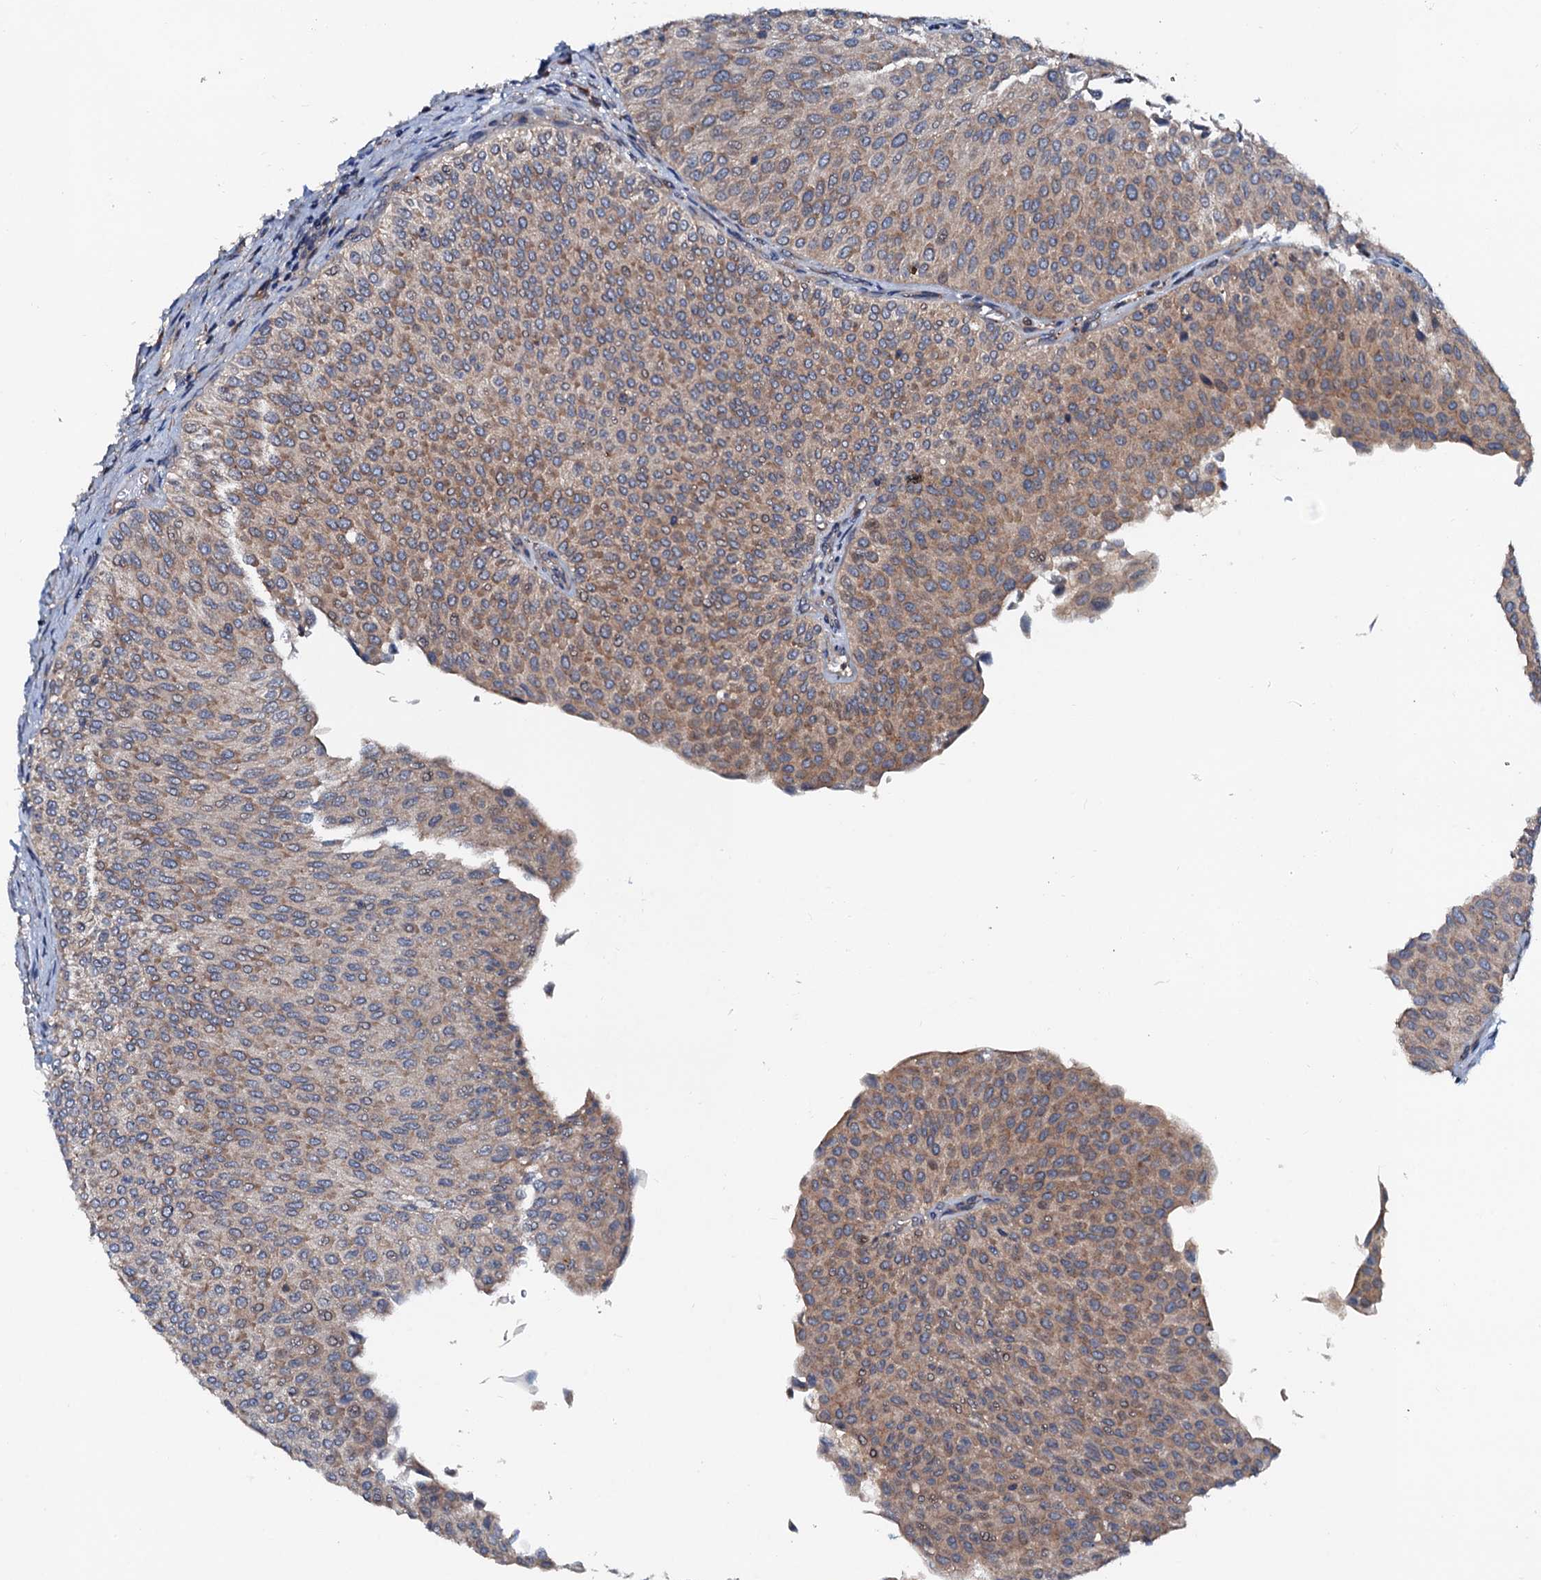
{"staining": {"intensity": "moderate", "quantity": "25%-75%", "location": "cytoplasmic/membranous"}, "tissue": "urothelial cancer", "cell_type": "Tumor cells", "image_type": "cancer", "snomed": [{"axis": "morphology", "description": "Urothelial carcinoma, Low grade"}, {"axis": "topography", "description": "Urinary bladder"}], "caption": "There is medium levels of moderate cytoplasmic/membranous expression in tumor cells of urothelial cancer, as demonstrated by immunohistochemical staining (brown color).", "gene": "EFL1", "patient": {"sex": "male", "age": 78}}